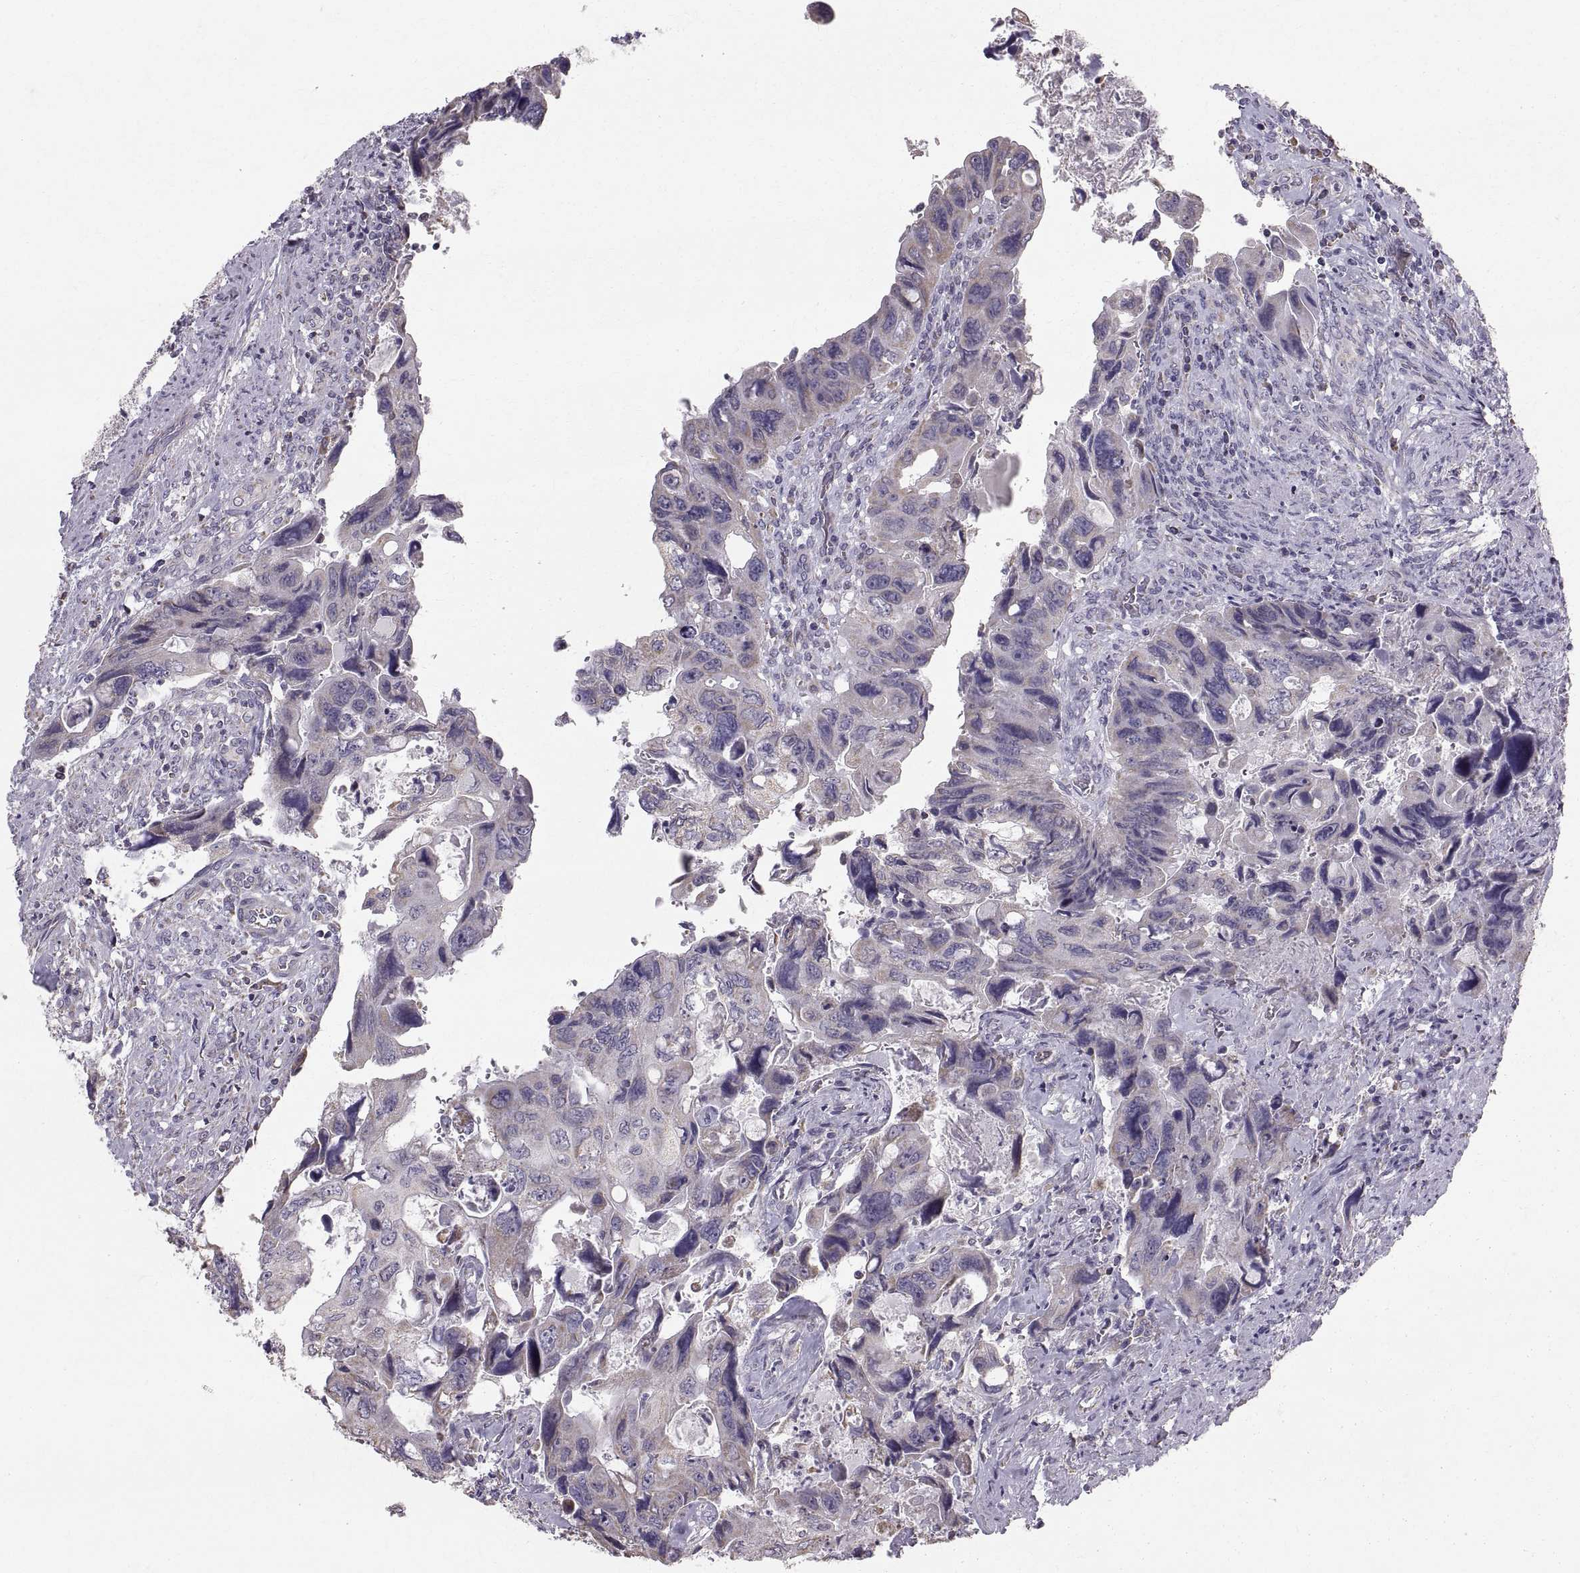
{"staining": {"intensity": "negative", "quantity": "none", "location": "none"}, "tissue": "colorectal cancer", "cell_type": "Tumor cells", "image_type": "cancer", "snomed": [{"axis": "morphology", "description": "Adenocarcinoma, NOS"}, {"axis": "topography", "description": "Rectum"}], "caption": "This histopathology image is of colorectal cancer (adenocarcinoma) stained with IHC to label a protein in brown with the nuclei are counter-stained blue. There is no positivity in tumor cells.", "gene": "STMND1", "patient": {"sex": "male", "age": 62}}